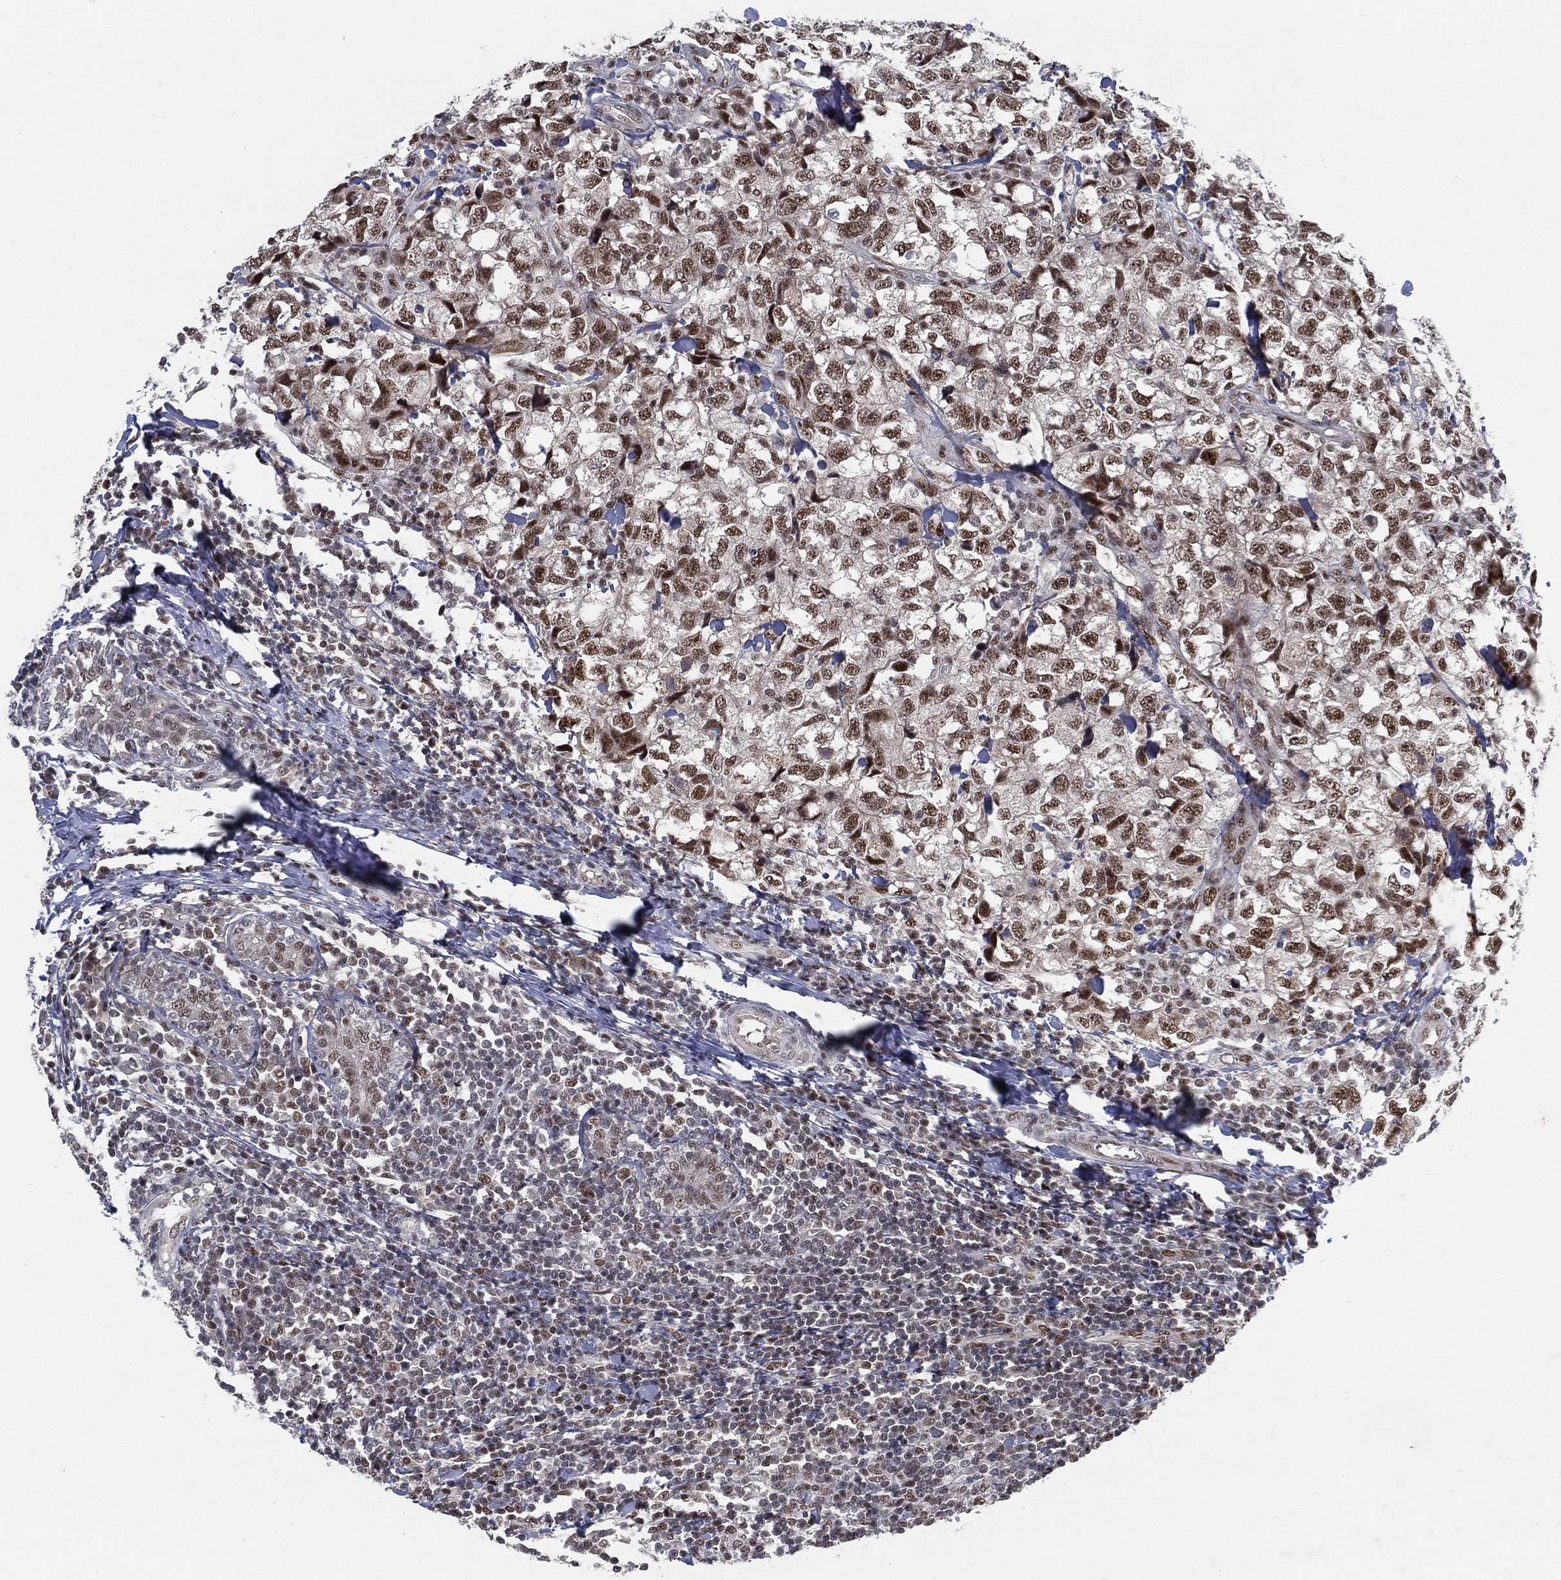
{"staining": {"intensity": "moderate", "quantity": "25%-75%", "location": "nuclear"}, "tissue": "breast cancer", "cell_type": "Tumor cells", "image_type": "cancer", "snomed": [{"axis": "morphology", "description": "Duct carcinoma"}, {"axis": "topography", "description": "Breast"}], "caption": "Protein analysis of breast cancer tissue demonstrates moderate nuclear expression in approximately 25%-75% of tumor cells.", "gene": "DGCR8", "patient": {"sex": "female", "age": 30}}